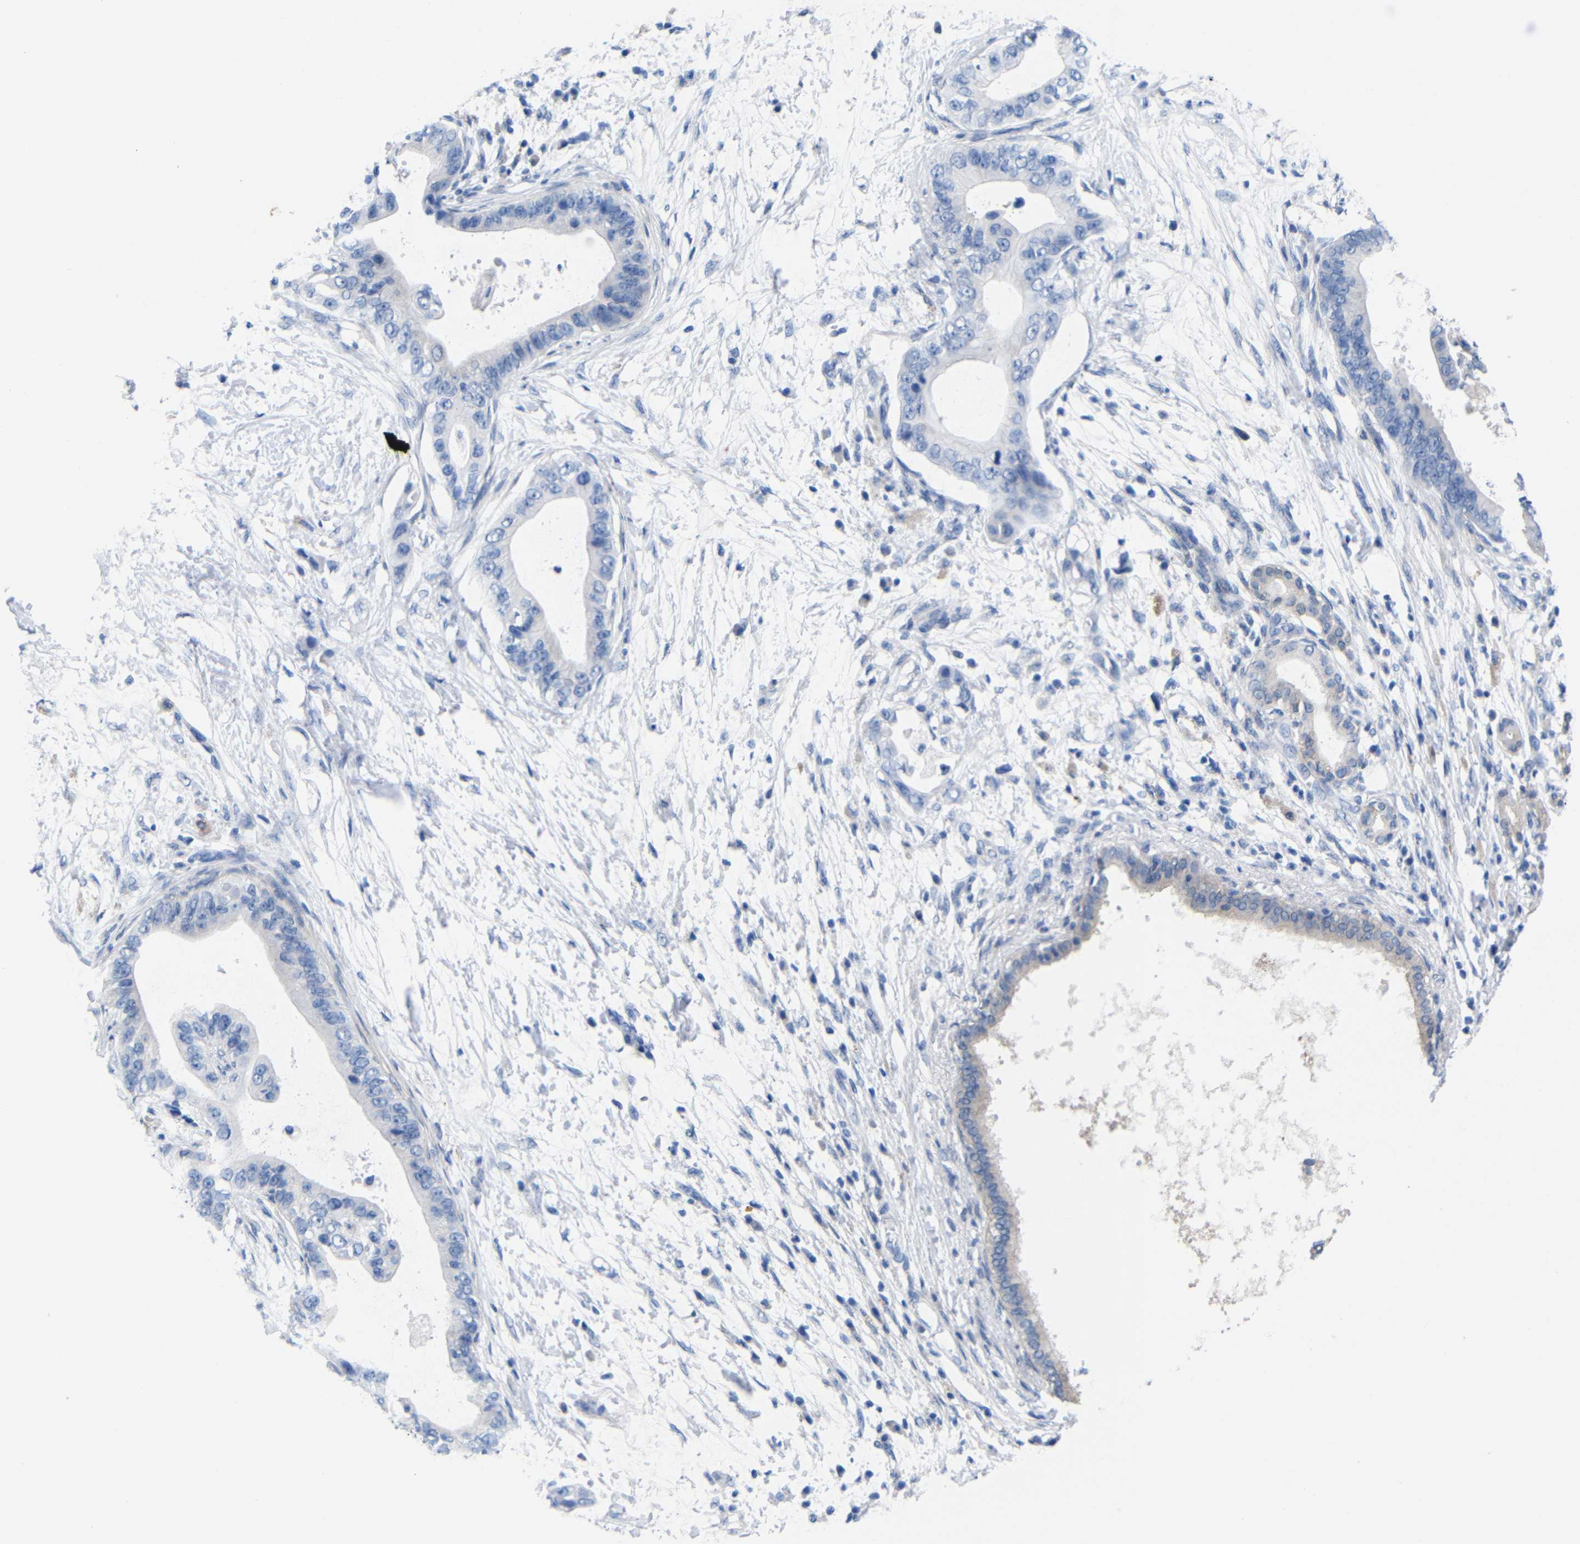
{"staining": {"intensity": "negative", "quantity": "none", "location": "none"}, "tissue": "pancreatic cancer", "cell_type": "Tumor cells", "image_type": "cancer", "snomed": [{"axis": "morphology", "description": "Adenocarcinoma, NOS"}, {"axis": "topography", "description": "Pancreas"}], "caption": "An image of human pancreatic adenocarcinoma is negative for staining in tumor cells.", "gene": "PEBP1", "patient": {"sex": "male", "age": 77}}